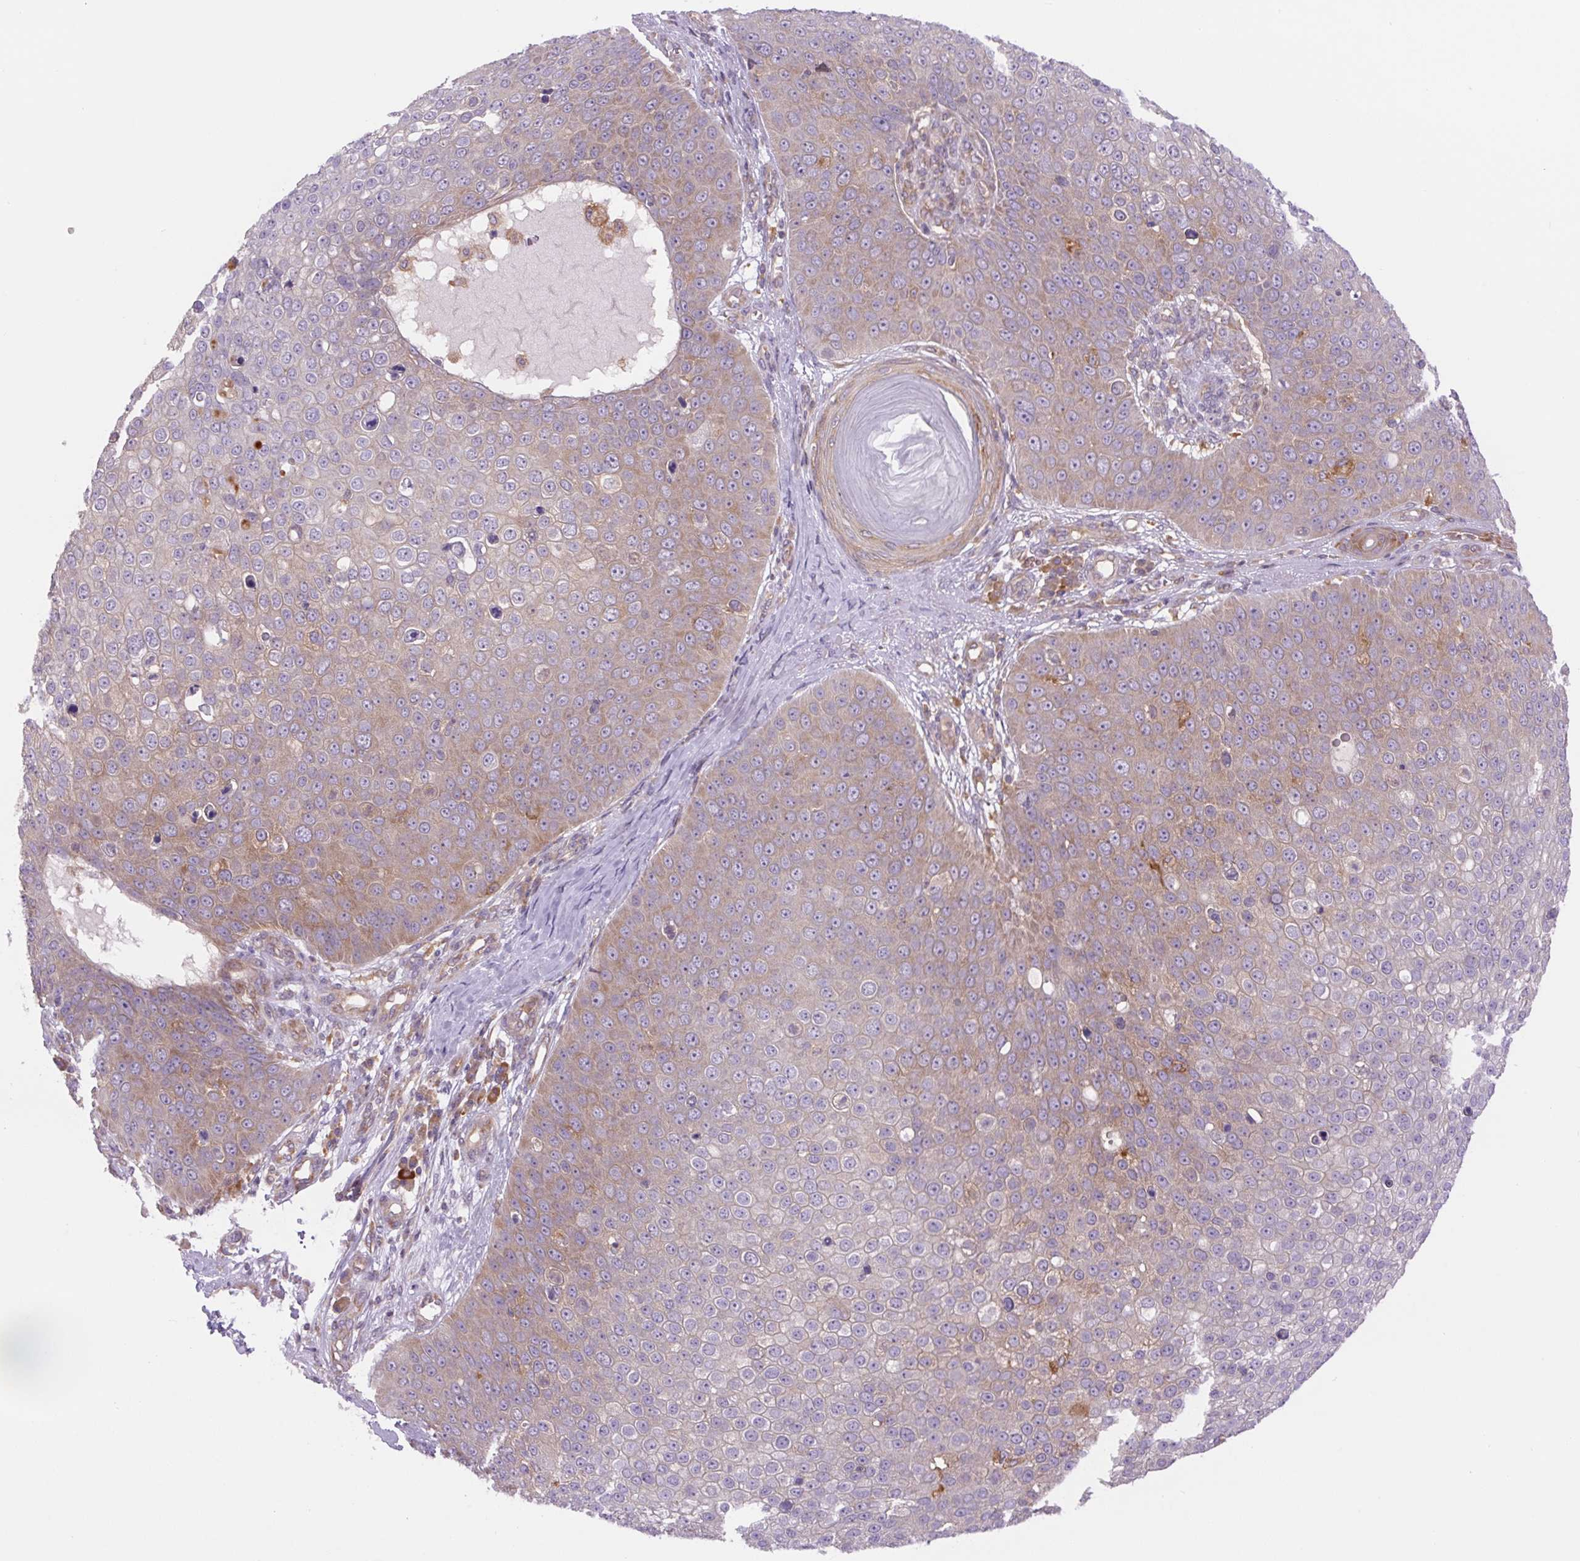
{"staining": {"intensity": "weak", "quantity": "25%-75%", "location": "cytoplasmic/membranous"}, "tissue": "skin cancer", "cell_type": "Tumor cells", "image_type": "cancer", "snomed": [{"axis": "morphology", "description": "Squamous cell carcinoma, NOS"}, {"axis": "topography", "description": "Skin"}], "caption": "IHC of human skin cancer shows low levels of weak cytoplasmic/membranous positivity in about 25%-75% of tumor cells.", "gene": "MINK1", "patient": {"sex": "male", "age": 71}}